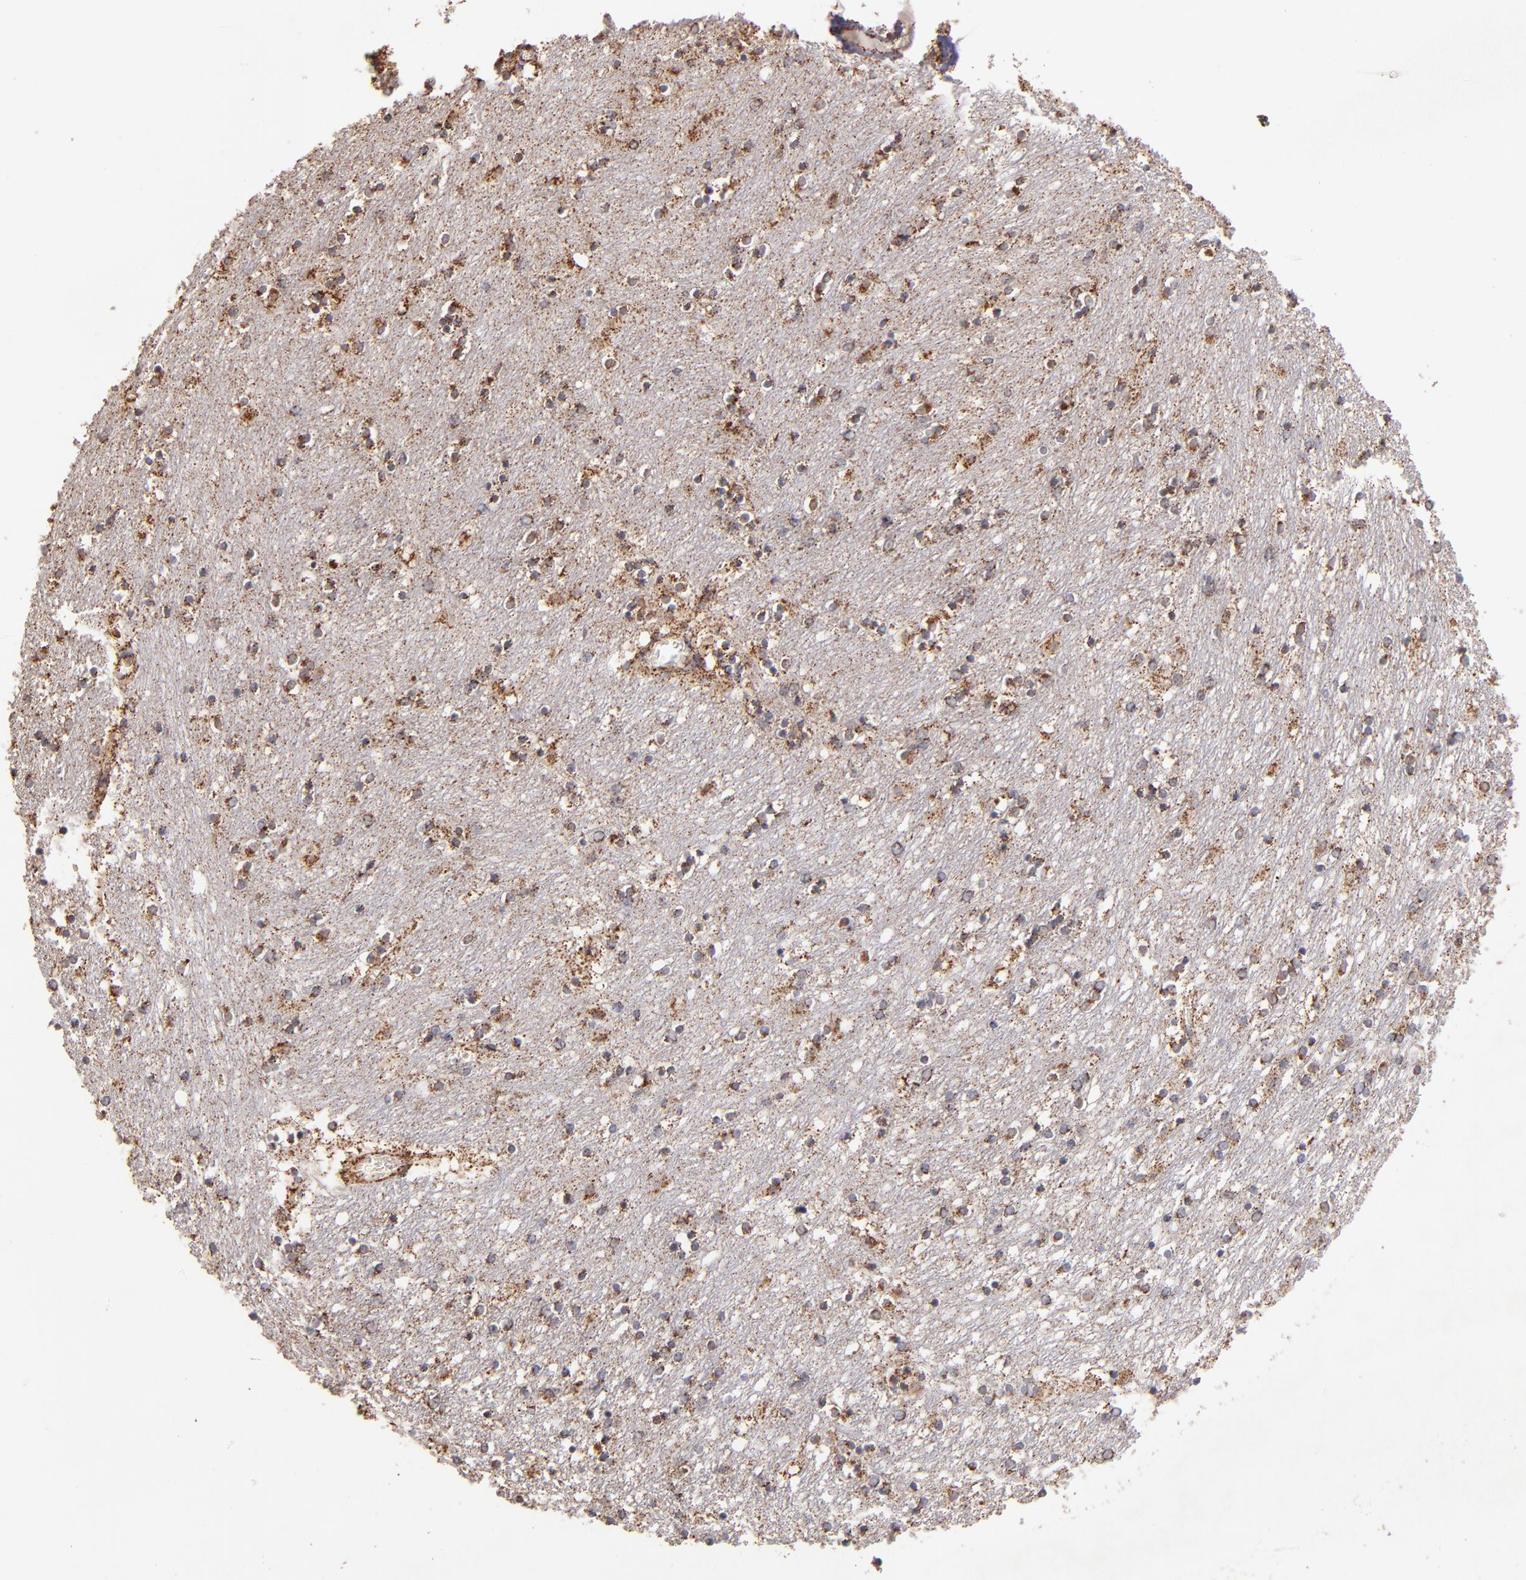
{"staining": {"intensity": "moderate", "quantity": ">75%", "location": "cytoplasmic/membranous"}, "tissue": "caudate", "cell_type": "Glial cells", "image_type": "normal", "snomed": [{"axis": "morphology", "description": "Normal tissue, NOS"}, {"axis": "topography", "description": "Lateral ventricle wall"}], "caption": "Protein staining of benign caudate displays moderate cytoplasmic/membranous expression in approximately >75% of glial cells. The staining was performed using DAB (3,3'-diaminobenzidine), with brown indicating positive protein expression. Nuclei are stained blue with hematoxylin.", "gene": "DLST", "patient": {"sex": "female", "age": 54}}